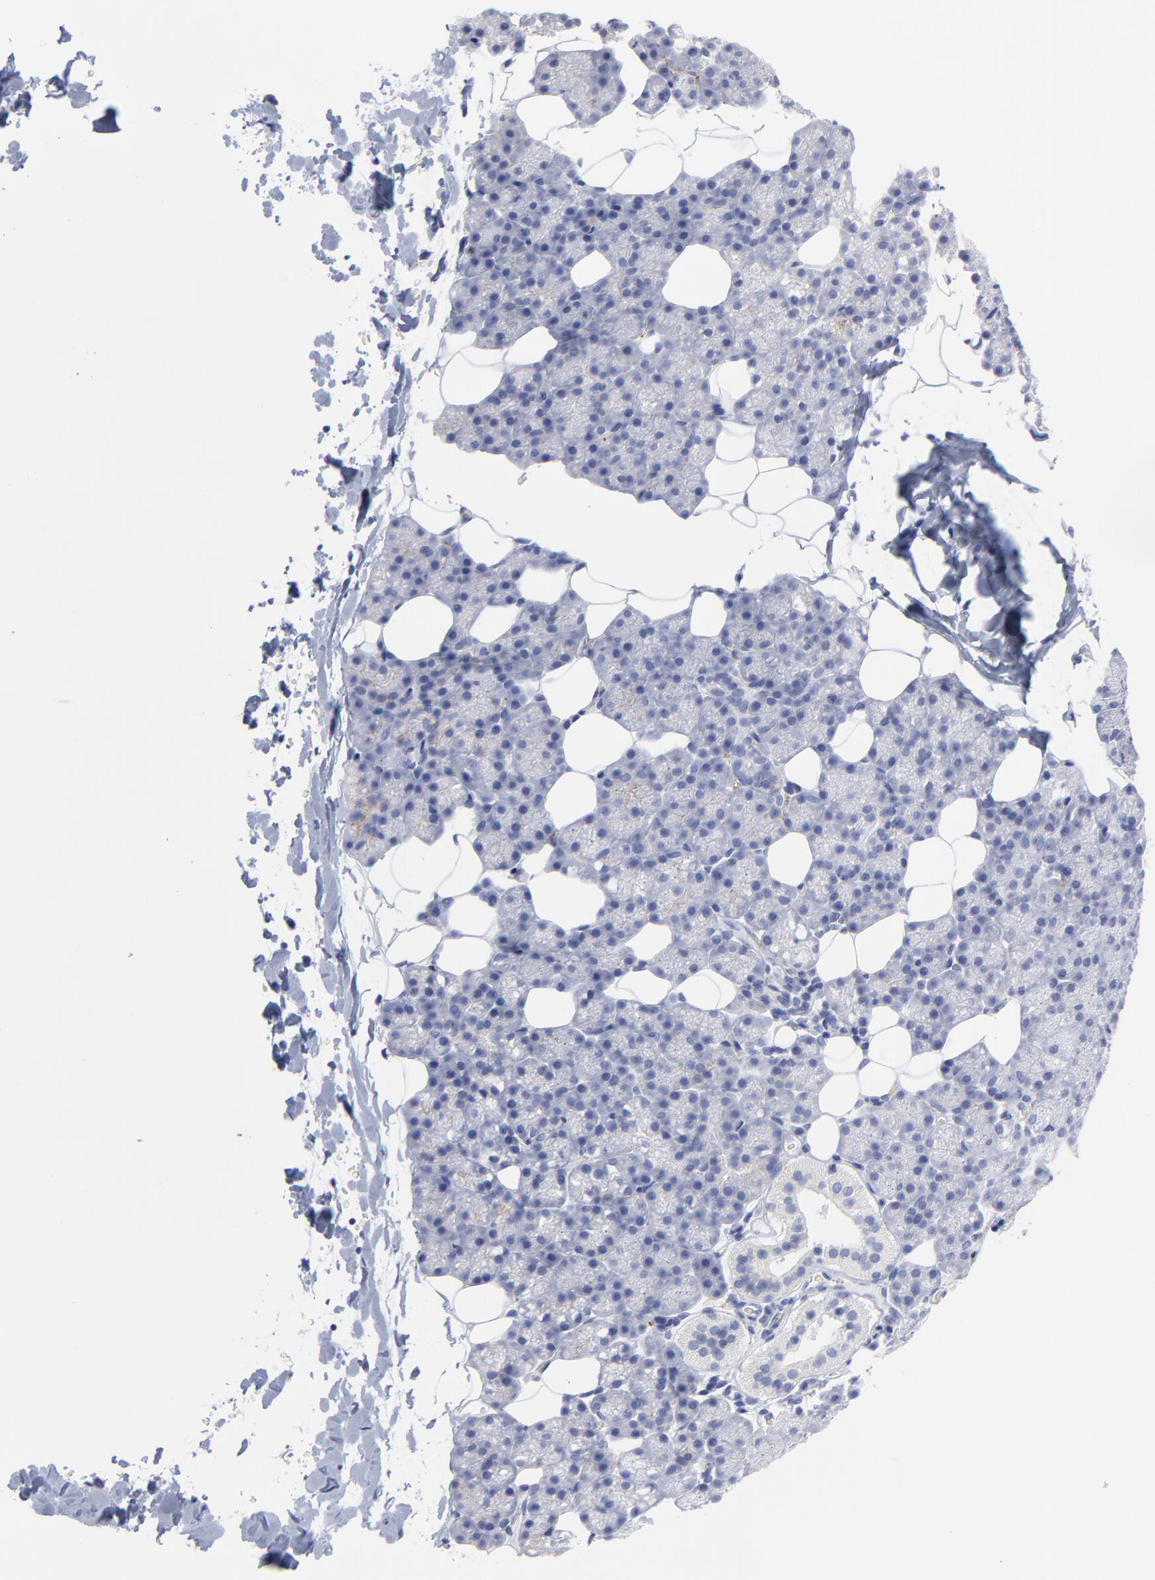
{"staining": {"intensity": "weak", "quantity": "<25%", "location": "cytoplasmic/membranous"}, "tissue": "salivary gland", "cell_type": "Glandular cells", "image_type": "normal", "snomed": [{"axis": "morphology", "description": "Normal tissue, NOS"}, {"axis": "topography", "description": "Lymph node"}, {"axis": "topography", "description": "Salivary gland"}], "caption": "Image shows no protein expression in glandular cells of unremarkable salivary gland. (Stains: DAB (3,3'-diaminobenzidine) immunohistochemistry with hematoxylin counter stain, Microscopy: brightfield microscopy at high magnification).", "gene": "CNTN3", "patient": {"sex": "male", "age": 8}}